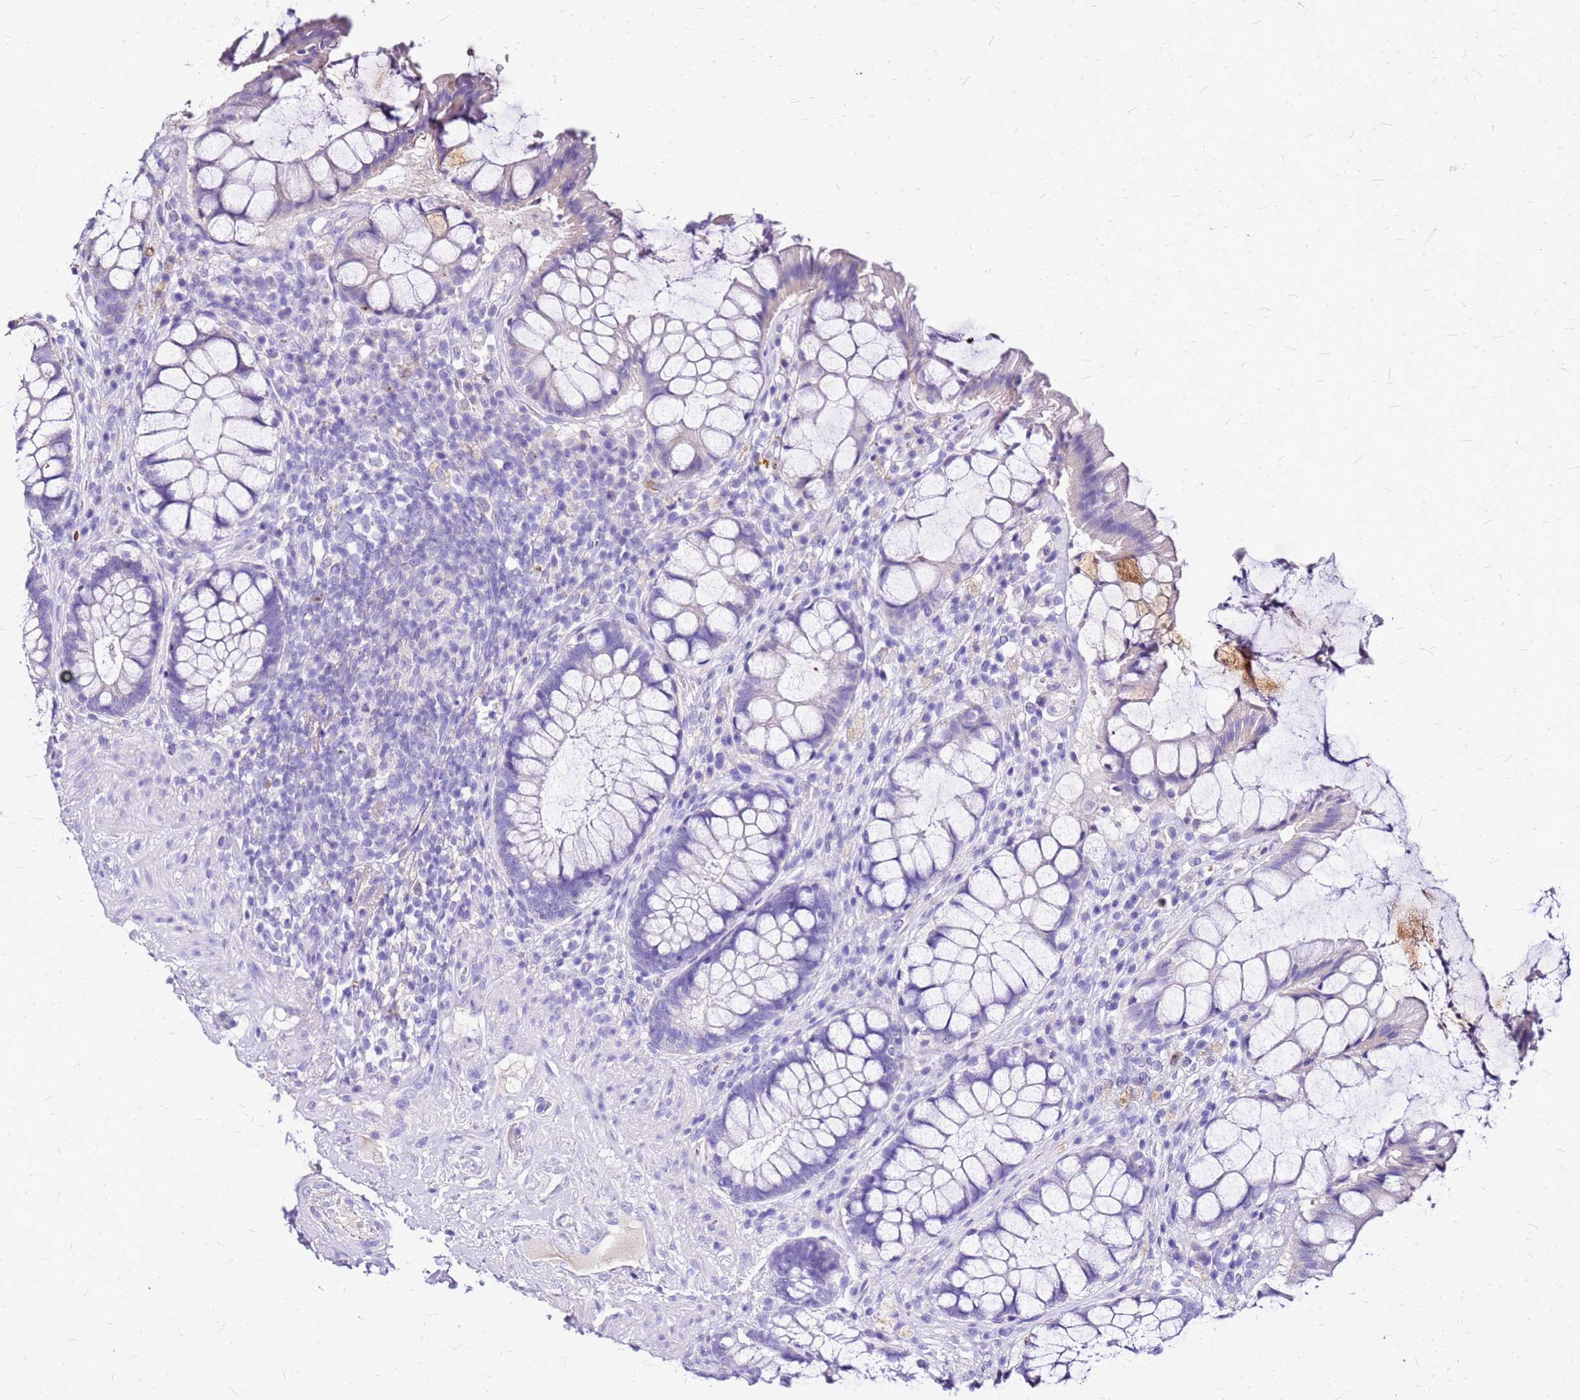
{"staining": {"intensity": "negative", "quantity": "none", "location": "none"}, "tissue": "rectum", "cell_type": "Glandular cells", "image_type": "normal", "snomed": [{"axis": "morphology", "description": "Normal tissue, NOS"}, {"axis": "topography", "description": "Rectum"}], "caption": "IHC histopathology image of unremarkable human rectum stained for a protein (brown), which demonstrates no staining in glandular cells.", "gene": "DCDC2B", "patient": {"sex": "female", "age": 58}}